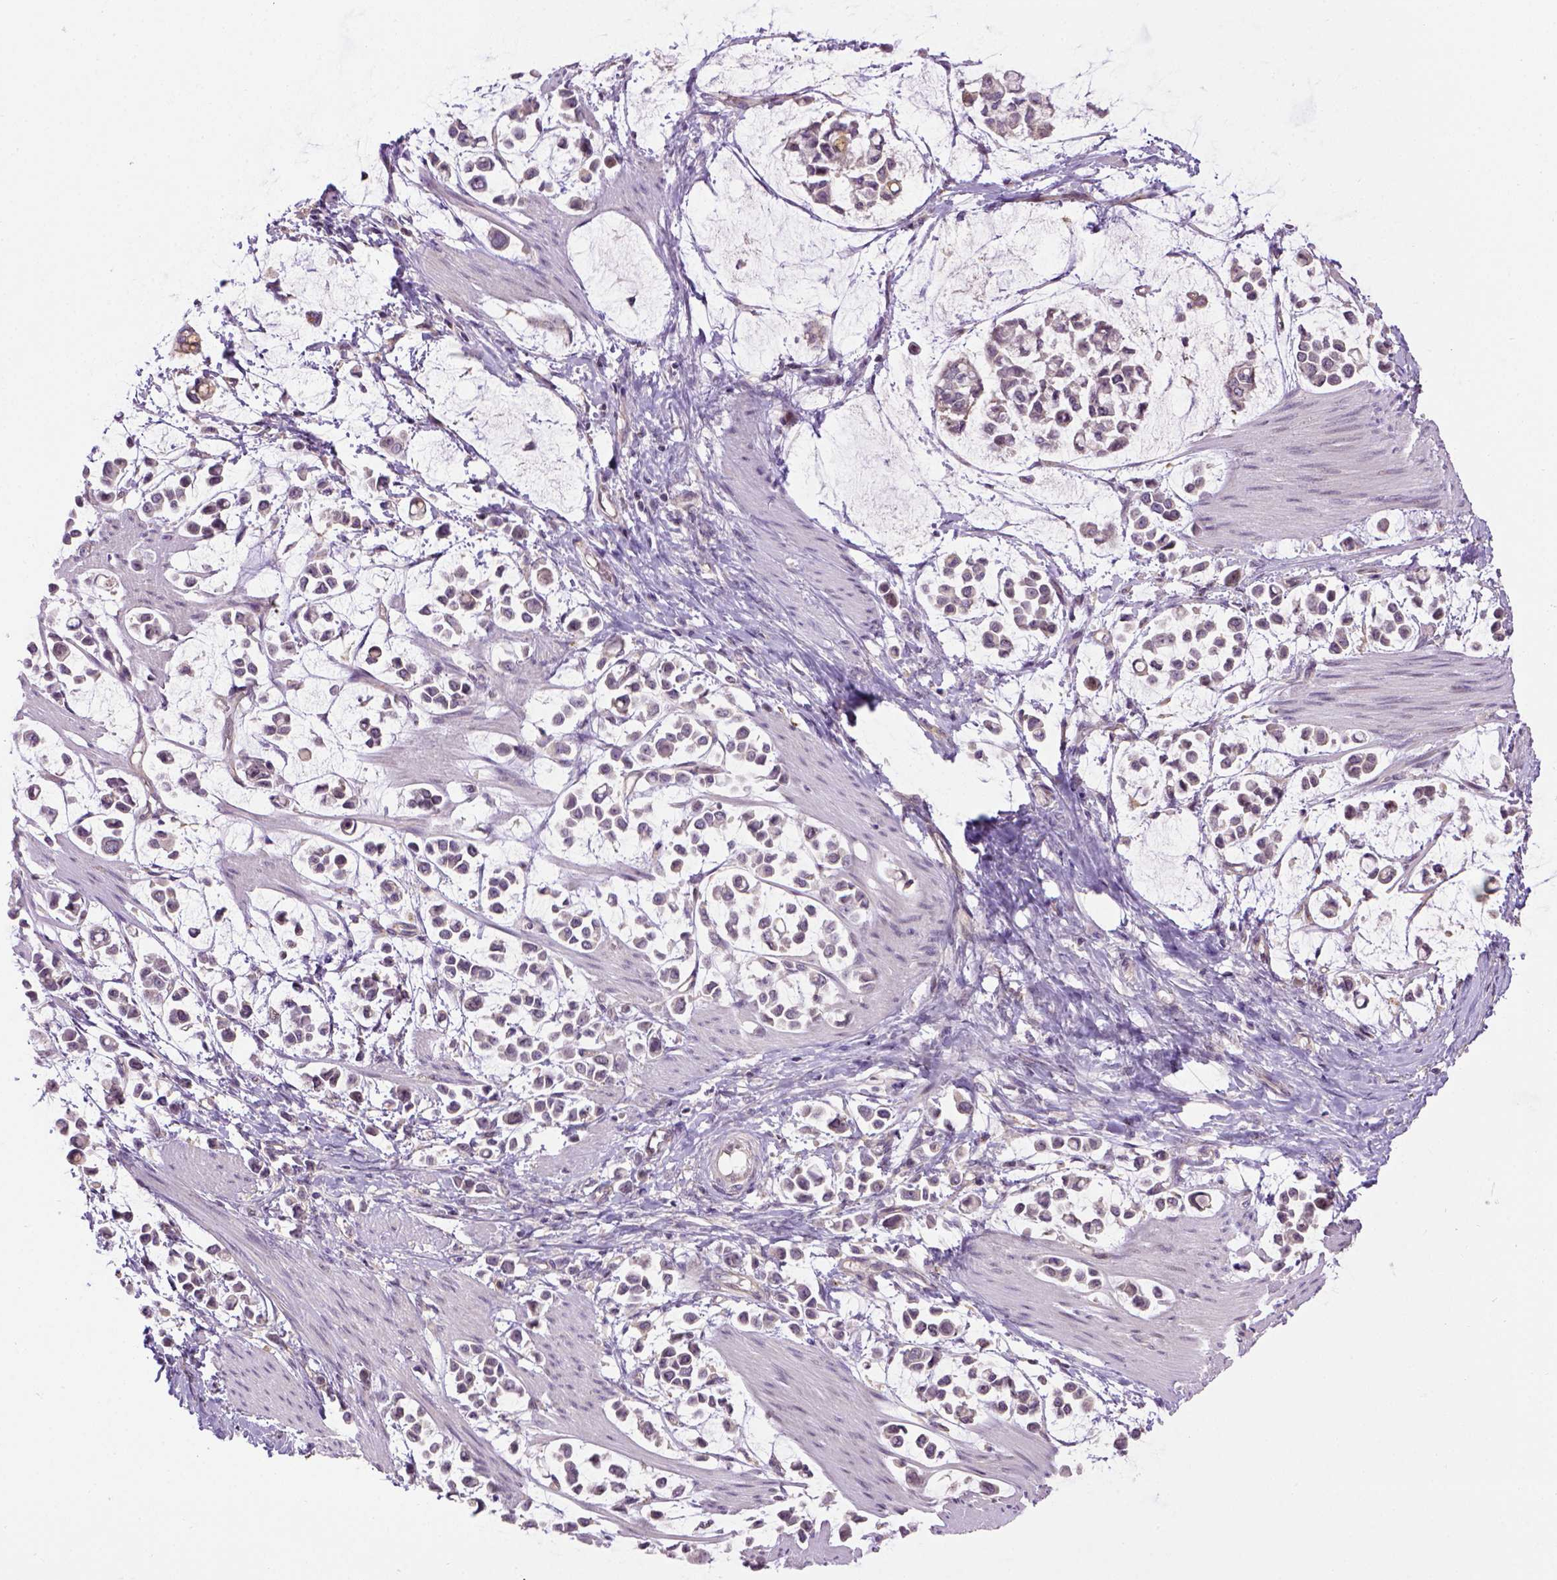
{"staining": {"intensity": "negative", "quantity": "none", "location": "none"}, "tissue": "stomach cancer", "cell_type": "Tumor cells", "image_type": "cancer", "snomed": [{"axis": "morphology", "description": "Adenocarcinoma, NOS"}, {"axis": "topography", "description": "Stomach"}], "caption": "Immunohistochemistry (IHC) histopathology image of adenocarcinoma (stomach) stained for a protein (brown), which exhibits no expression in tumor cells.", "gene": "KAZN", "patient": {"sex": "male", "age": 82}}